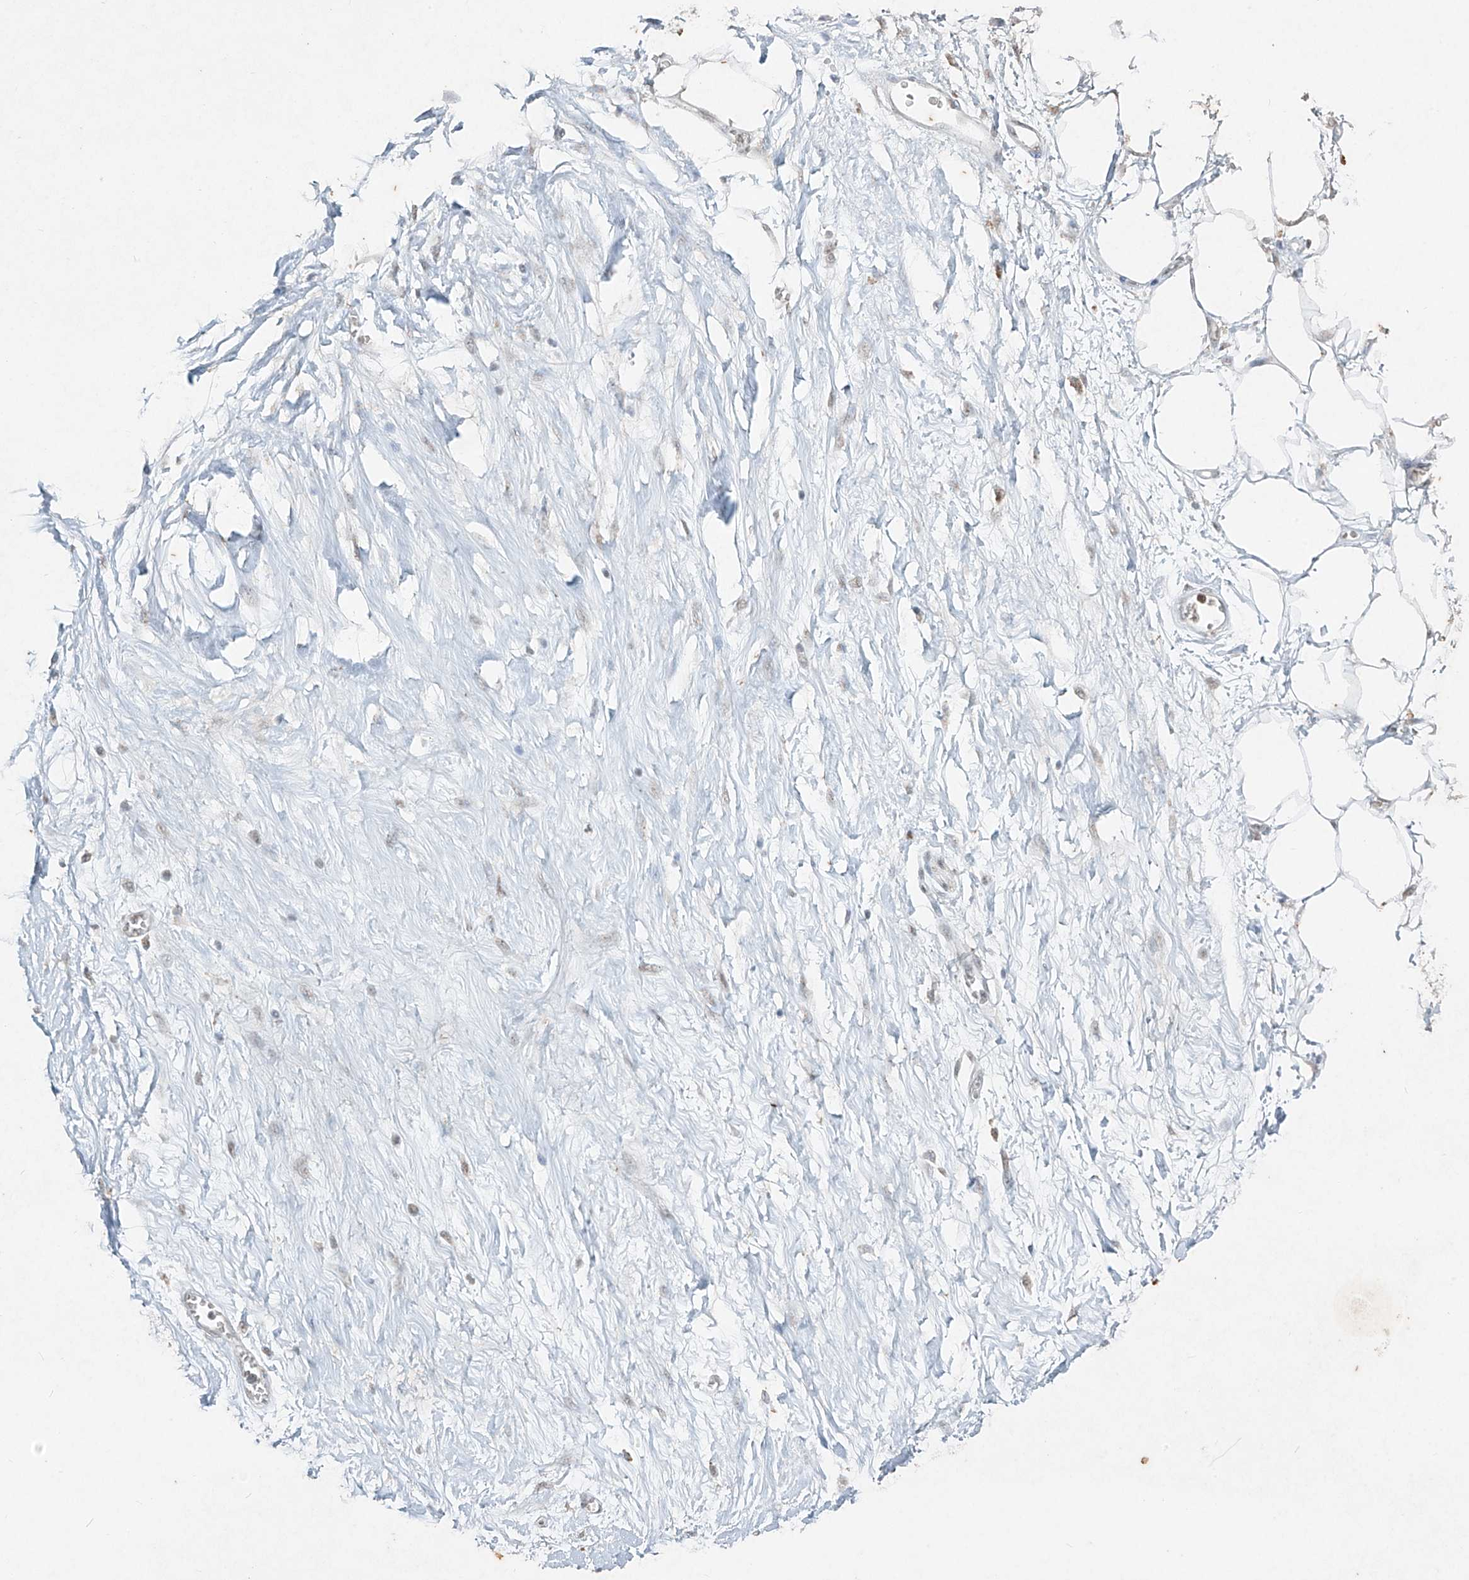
{"staining": {"intensity": "weak", "quantity": "25%-75%", "location": "nuclear"}, "tissue": "adipose tissue", "cell_type": "Adipocytes", "image_type": "normal", "snomed": [{"axis": "morphology", "description": "Normal tissue, NOS"}, {"axis": "morphology", "description": "Adenocarcinoma, NOS"}, {"axis": "topography", "description": "Pancreas"}, {"axis": "topography", "description": "Peripheral nerve tissue"}], "caption": "An image showing weak nuclear positivity in approximately 25%-75% of adipocytes in benign adipose tissue, as visualized by brown immunohistochemical staining.", "gene": "TFEC", "patient": {"sex": "male", "age": 59}}